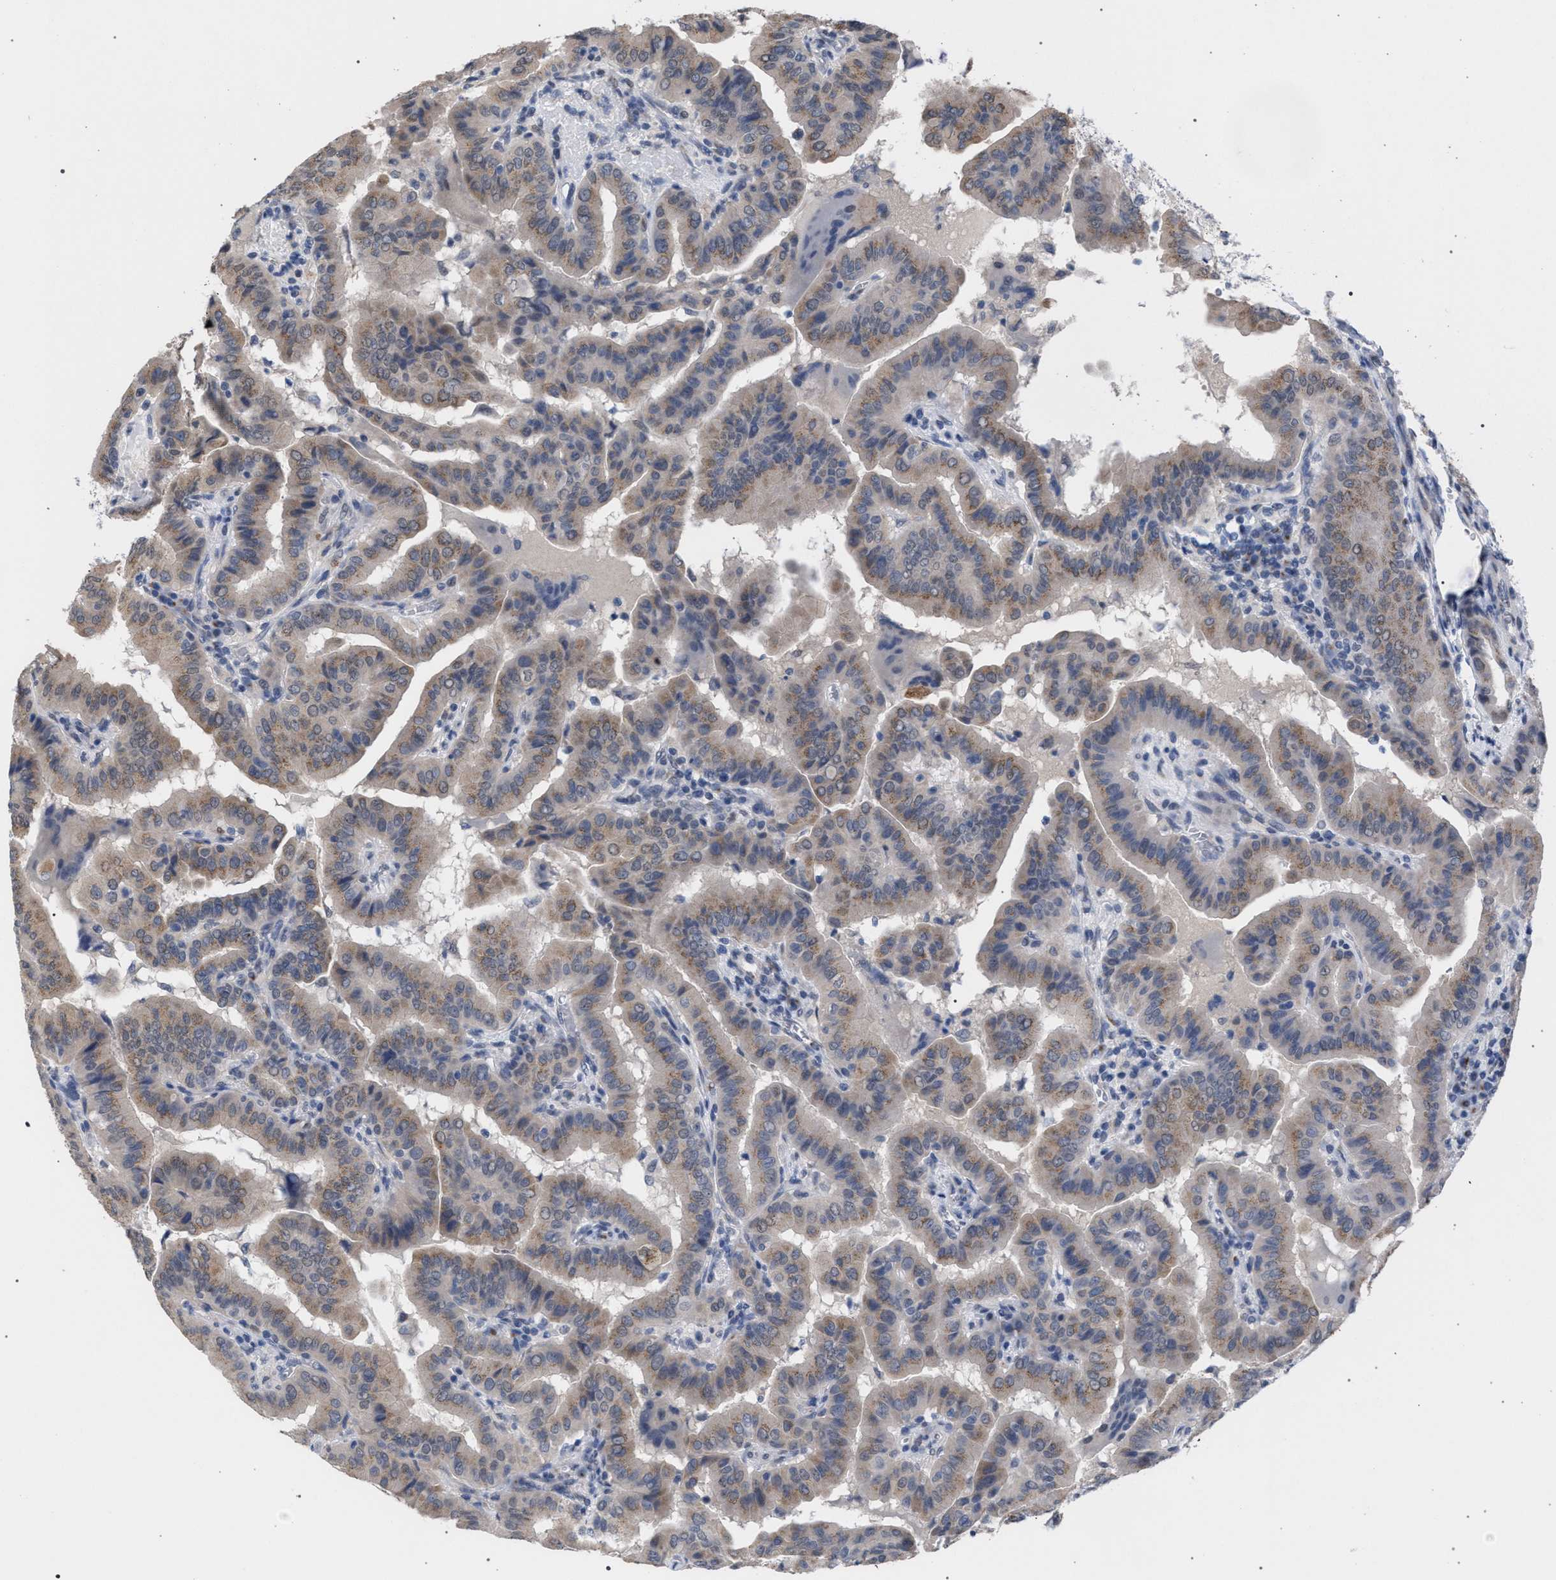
{"staining": {"intensity": "moderate", "quantity": ">75%", "location": "cytoplasmic/membranous"}, "tissue": "thyroid cancer", "cell_type": "Tumor cells", "image_type": "cancer", "snomed": [{"axis": "morphology", "description": "Papillary adenocarcinoma, NOS"}, {"axis": "topography", "description": "Thyroid gland"}], "caption": "Brown immunohistochemical staining in thyroid cancer exhibits moderate cytoplasmic/membranous staining in approximately >75% of tumor cells.", "gene": "GOLGA2", "patient": {"sex": "male", "age": 33}}